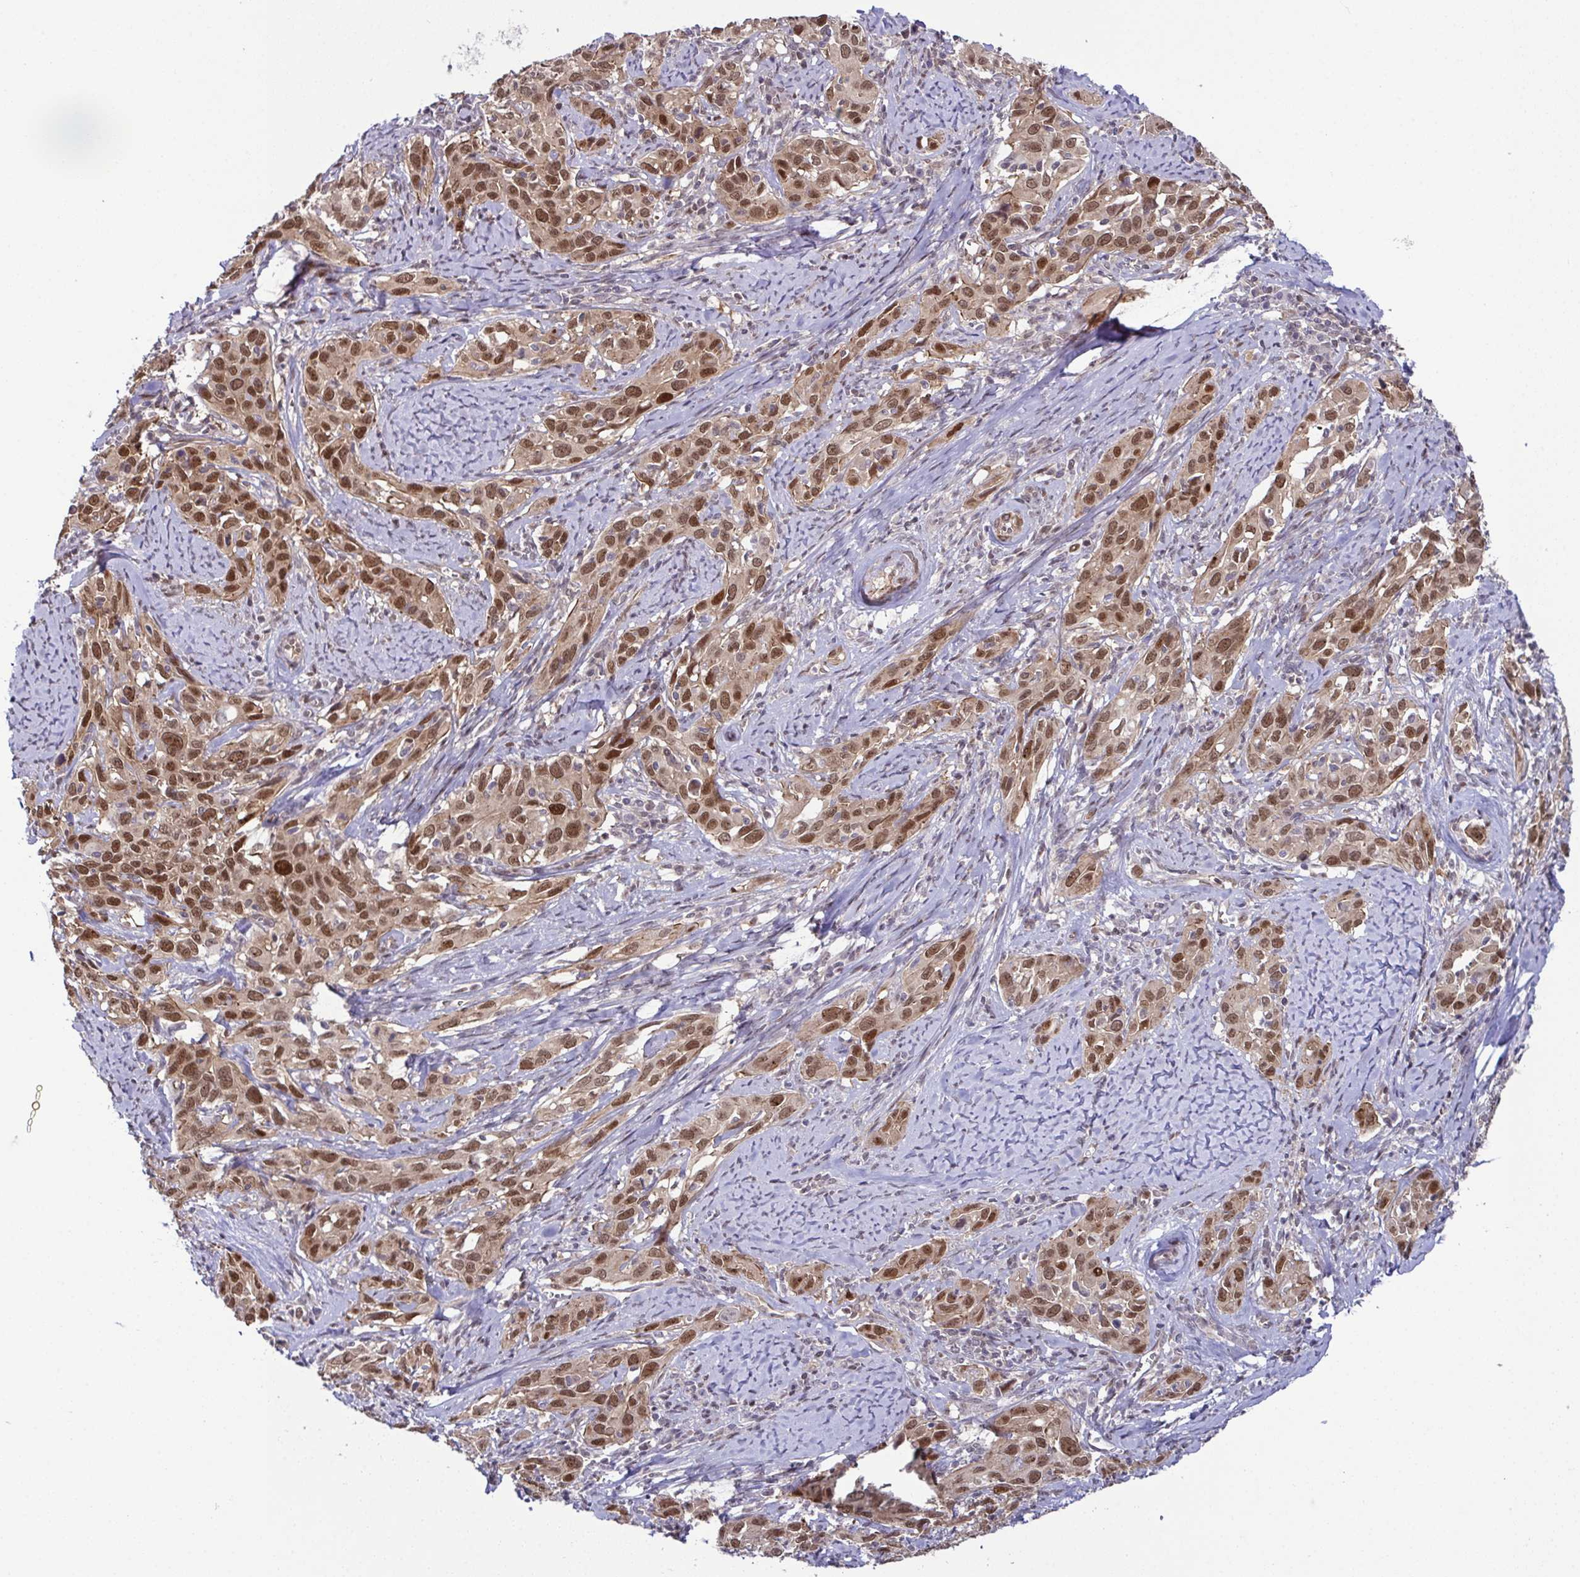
{"staining": {"intensity": "moderate", "quantity": ">75%", "location": "nuclear"}, "tissue": "cervical cancer", "cell_type": "Tumor cells", "image_type": "cancer", "snomed": [{"axis": "morphology", "description": "Squamous cell carcinoma, NOS"}, {"axis": "topography", "description": "Cervix"}], "caption": "Cervical squamous cell carcinoma stained for a protein (brown) demonstrates moderate nuclear positive expression in approximately >75% of tumor cells.", "gene": "DNAJB1", "patient": {"sex": "female", "age": 51}}